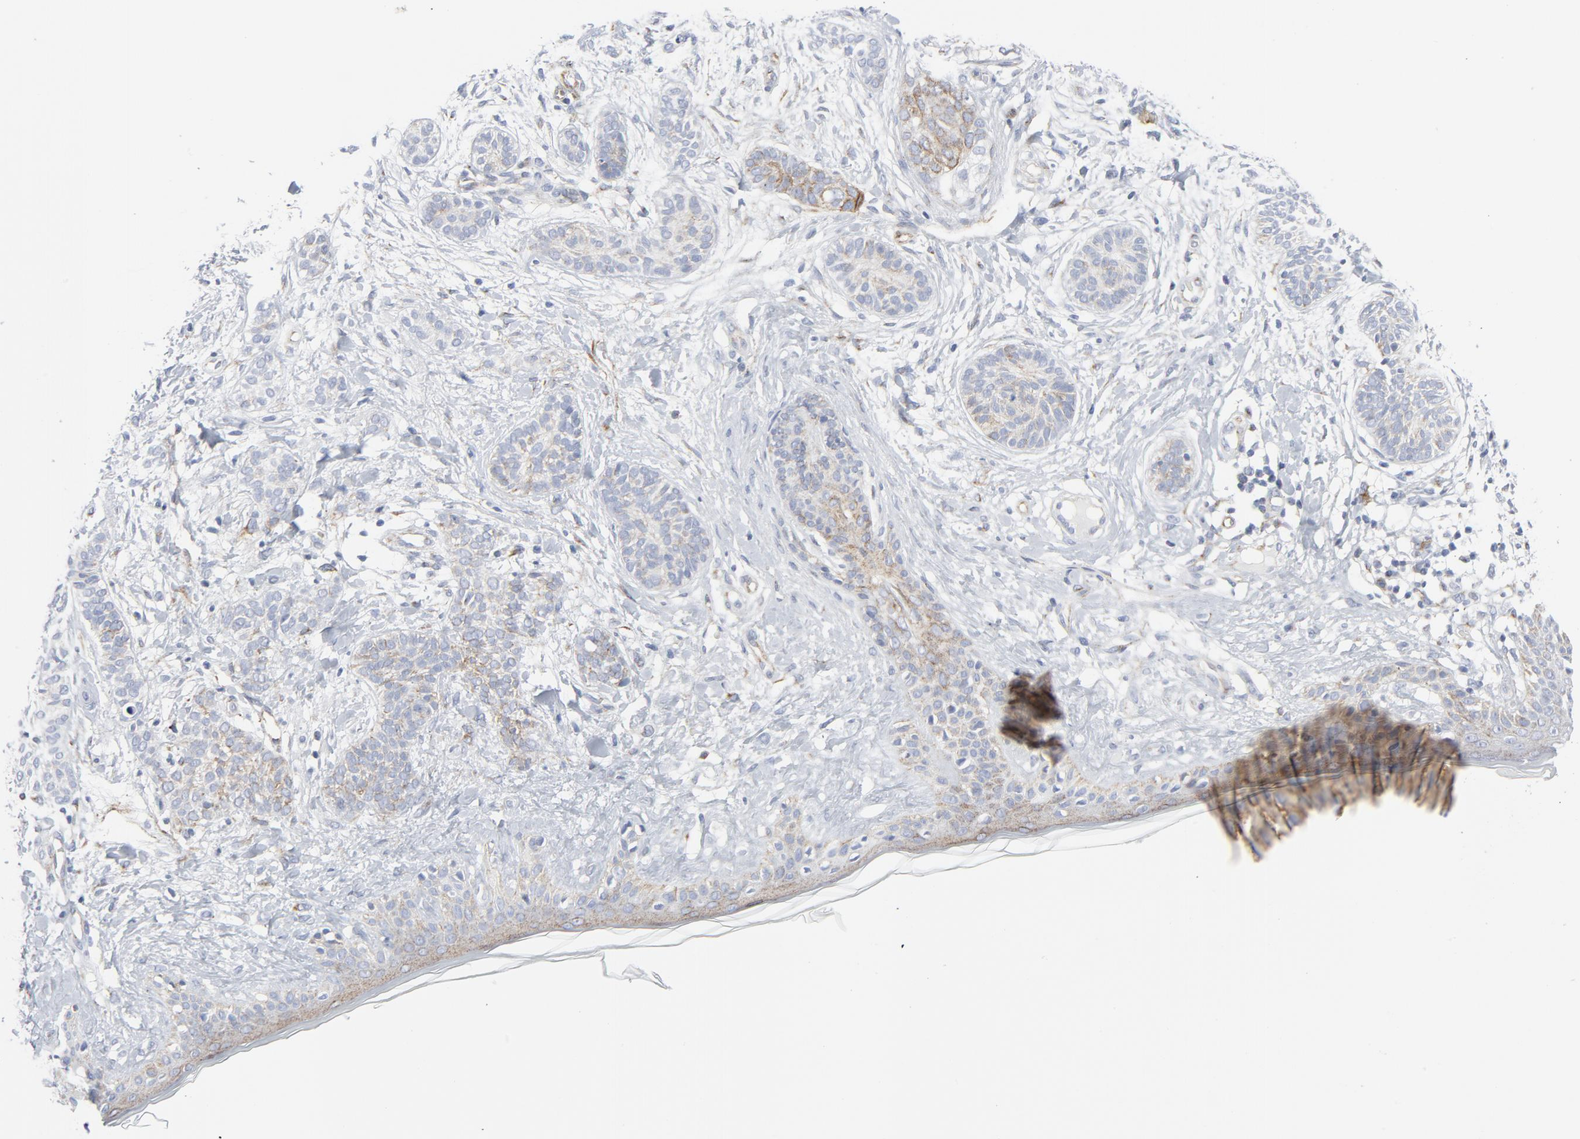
{"staining": {"intensity": "weak", "quantity": "<25%", "location": "cytoplasmic/membranous"}, "tissue": "skin cancer", "cell_type": "Tumor cells", "image_type": "cancer", "snomed": [{"axis": "morphology", "description": "Normal tissue, NOS"}, {"axis": "morphology", "description": "Basal cell carcinoma"}, {"axis": "topography", "description": "Skin"}], "caption": "Human skin cancer (basal cell carcinoma) stained for a protein using IHC exhibits no staining in tumor cells.", "gene": "TUBB1", "patient": {"sex": "male", "age": 63}}